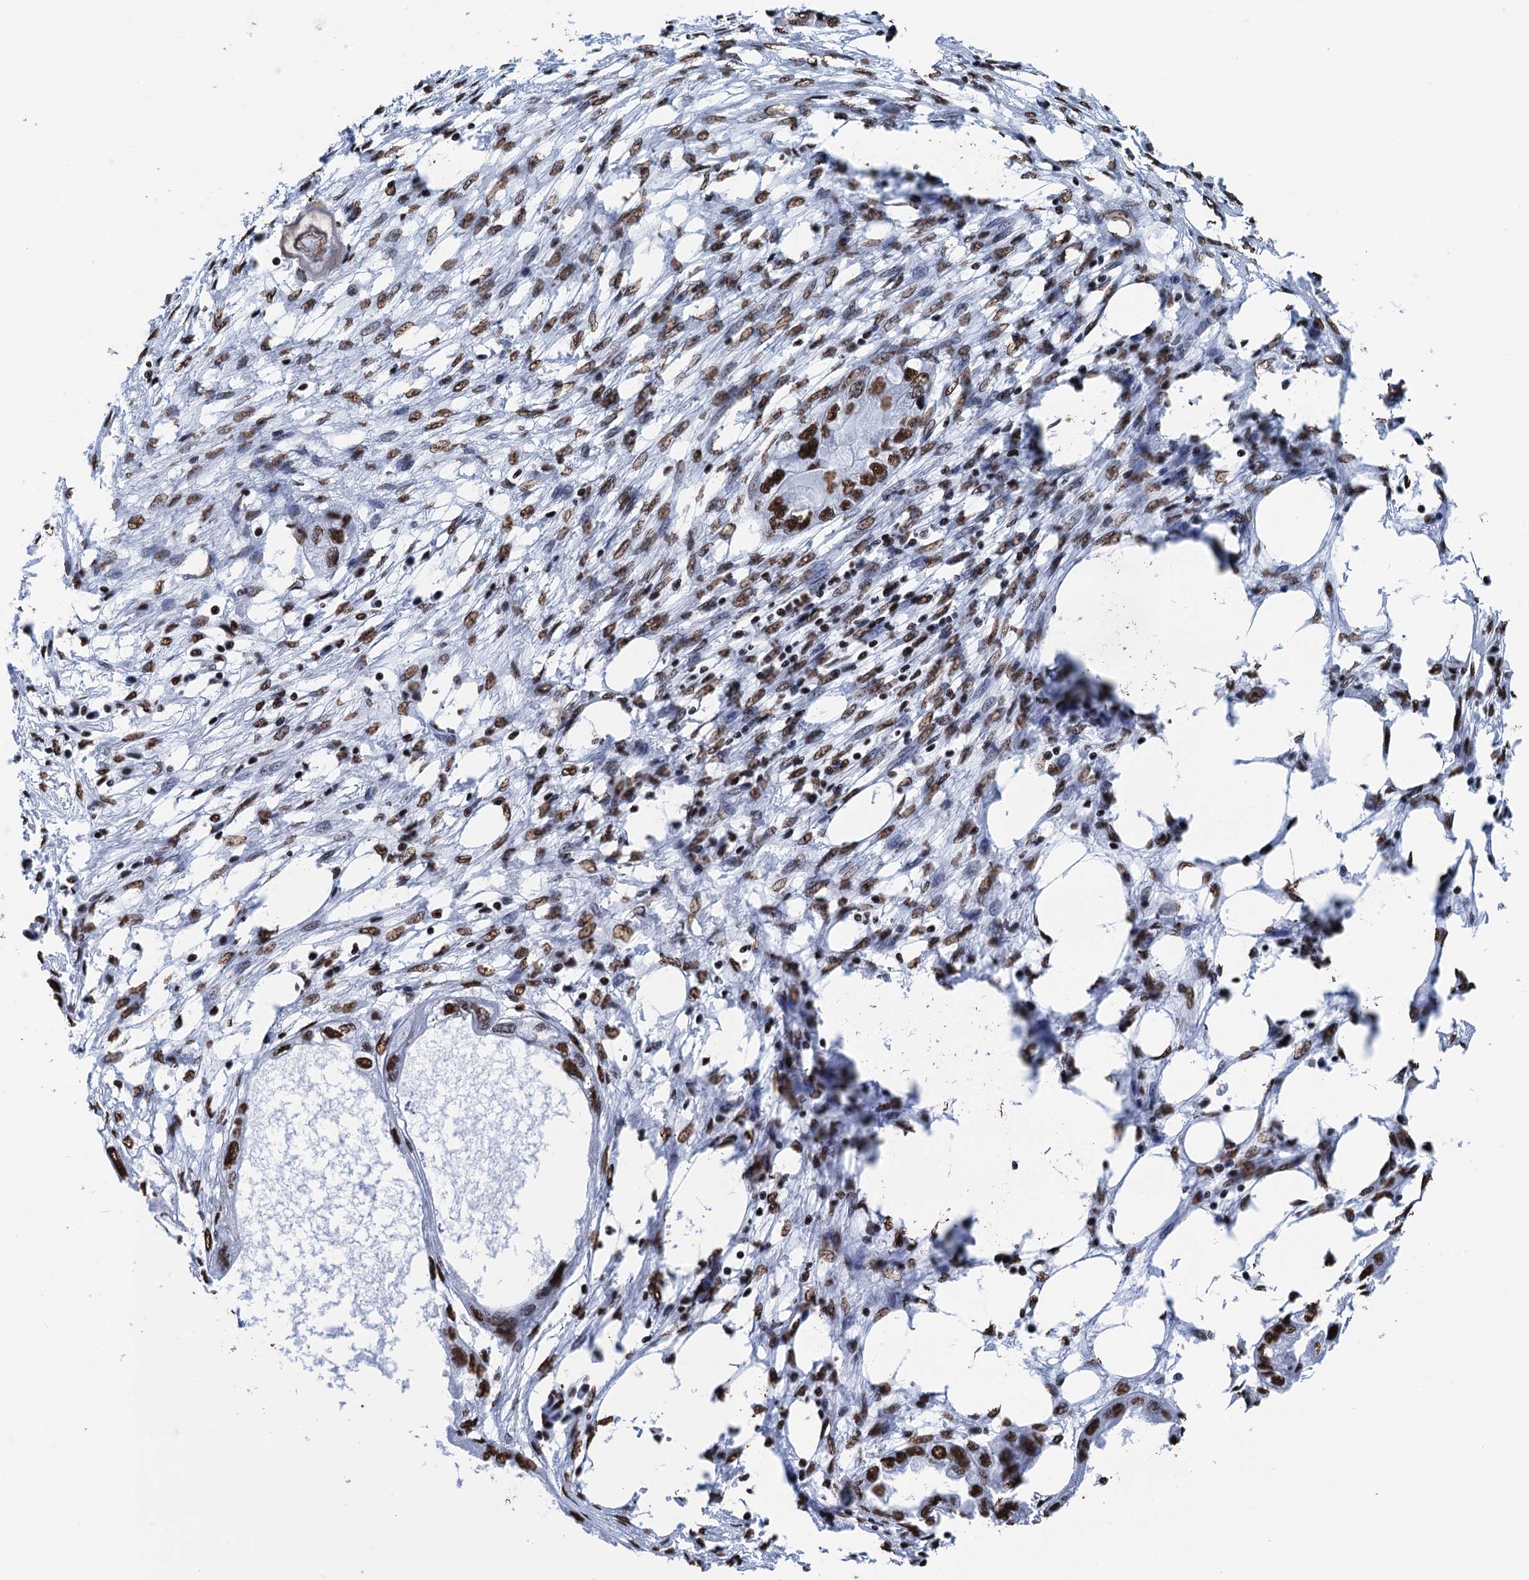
{"staining": {"intensity": "strong", "quantity": ">75%", "location": "nuclear"}, "tissue": "endometrial cancer", "cell_type": "Tumor cells", "image_type": "cancer", "snomed": [{"axis": "morphology", "description": "Adenocarcinoma, NOS"}, {"axis": "morphology", "description": "Adenocarcinoma, metastatic, NOS"}, {"axis": "topography", "description": "Adipose tissue"}, {"axis": "topography", "description": "Endometrium"}], "caption": "Immunohistochemical staining of human endometrial cancer reveals high levels of strong nuclear protein staining in about >75% of tumor cells. (Brightfield microscopy of DAB IHC at high magnification).", "gene": "UBA2", "patient": {"sex": "female", "age": 67}}